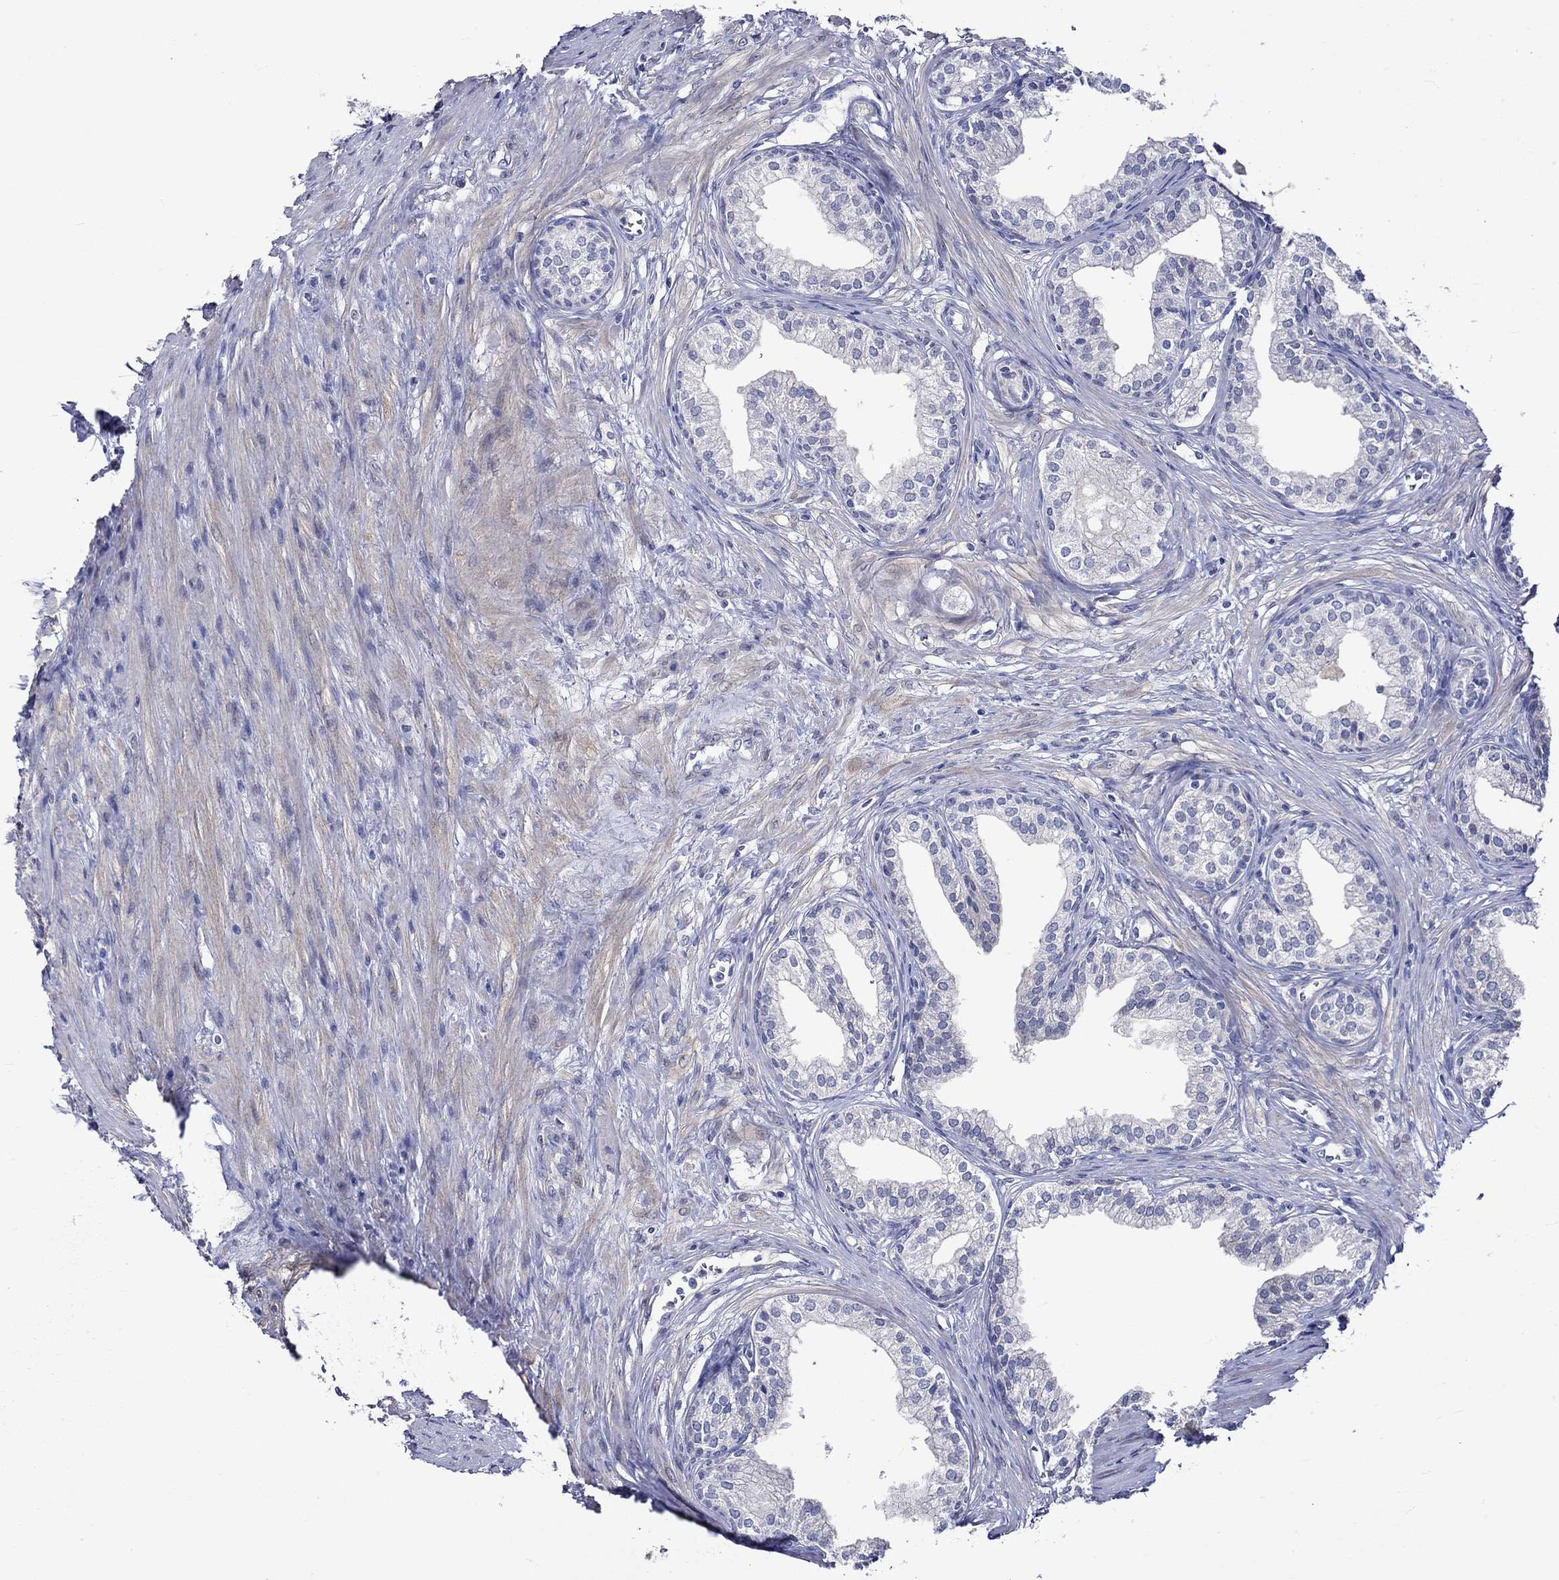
{"staining": {"intensity": "negative", "quantity": "none", "location": "none"}, "tissue": "prostate", "cell_type": "Glandular cells", "image_type": "normal", "snomed": [{"axis": "morphology", "description": "Normal tissue, NOS"}, {"axis": "topography", "description": "Prostate"}], "caption": "IHC micrograph of benign prostate stained for a protein (brown), which demonstrates no positivity in glandular cells.", "gene": "CRYAB", "patient": {"sex": "male", "age": 65}}